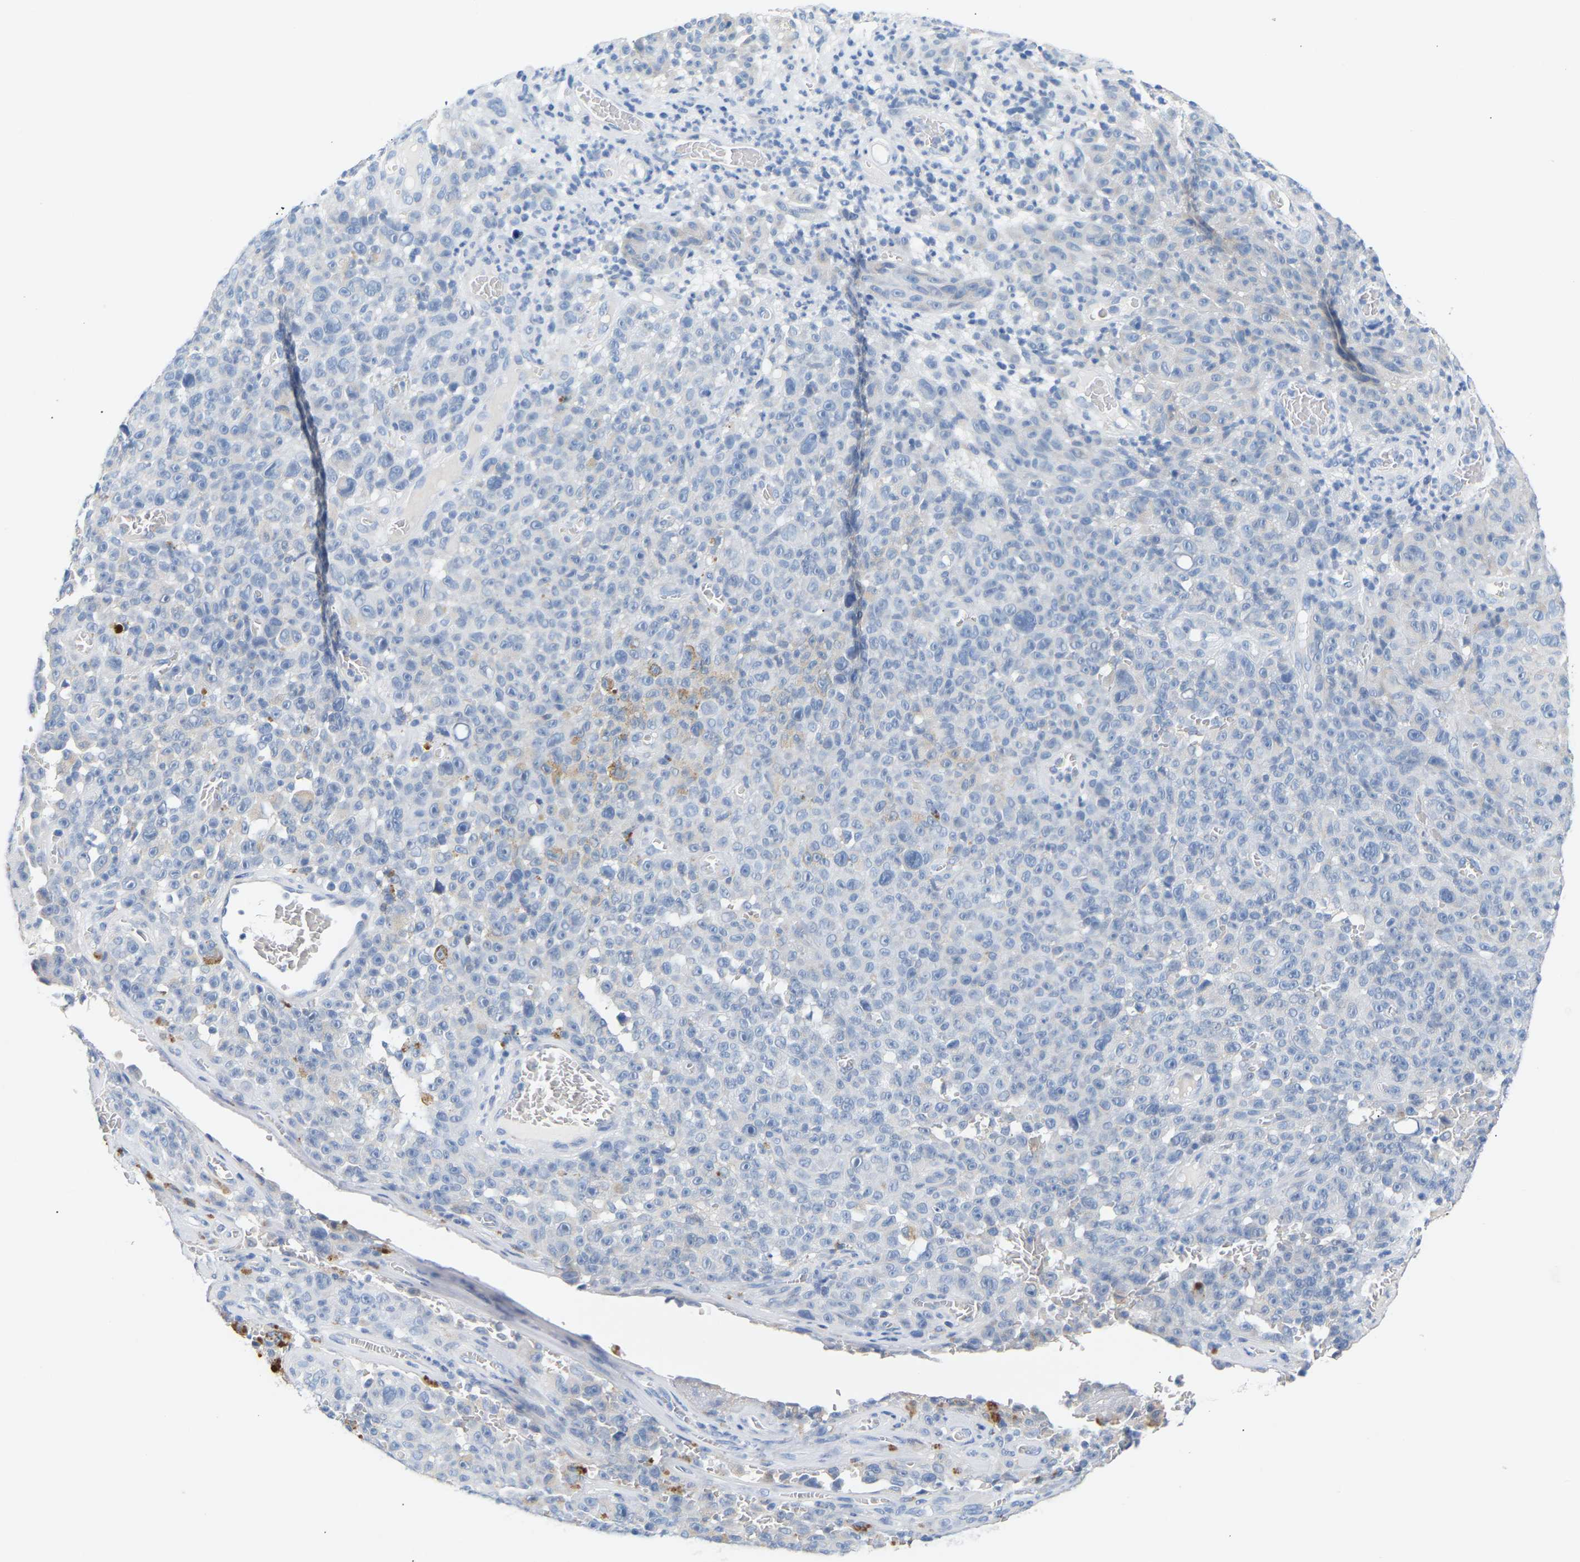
{"staining": {"intensity": "negative", "quantity": "none", "location": "none"}, "tissue": "melanoma", "cell_type": "Tumor cells", "image_type": "cancer", "snomed": [{"axis": "morphology", "description": "Malignant melanoma, NOS"}, {"axis": "topography", "description": "Skin"}], "caption": "Image shows no protein positivity in tumor cells of melanoma tissue.", "gene": "PEX1", "patient": {"sex": "female", "age": 82}}